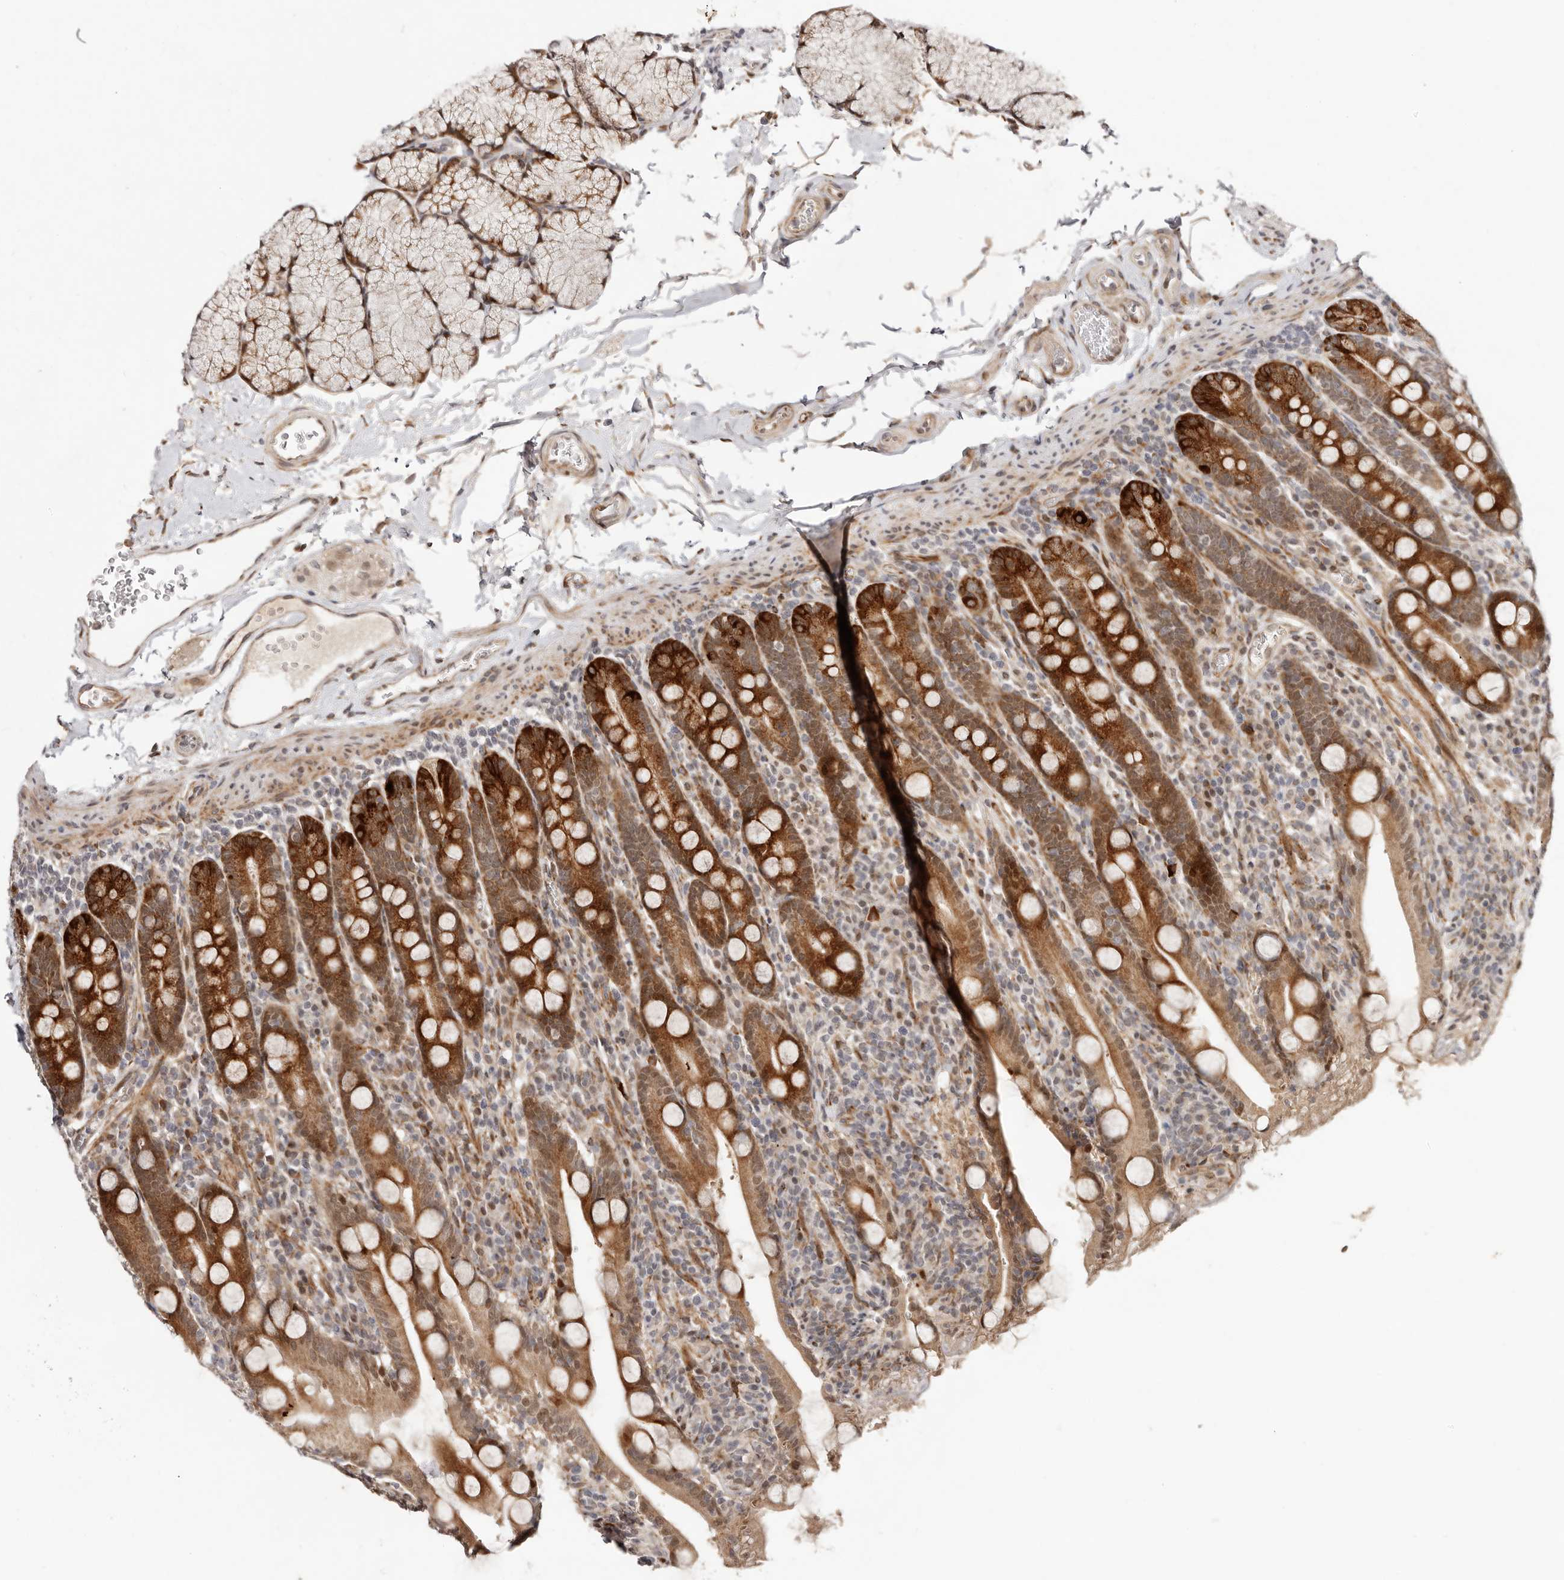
{"staining": {"intensity": "strong", "quantity": ">75%", "location": "cytoplasmic/membranous"}, "tissue": "duodenum", "cell_type": "Glandular cells", "image_type": "normal", "snomed": [{"axis": "morphology", "description": "Normal tissue, NOS"}, {"axis": "topography", "description": "Duodenum"}], "caption": "Immunohistochemistry (IHC) of normal human duodenum displays high levels of strong cytoplasmic/membranous expression in approximately >75% of glandular cells.", "gene": "BCL2L15", "patient": {"sex": "male", "age": 35}}